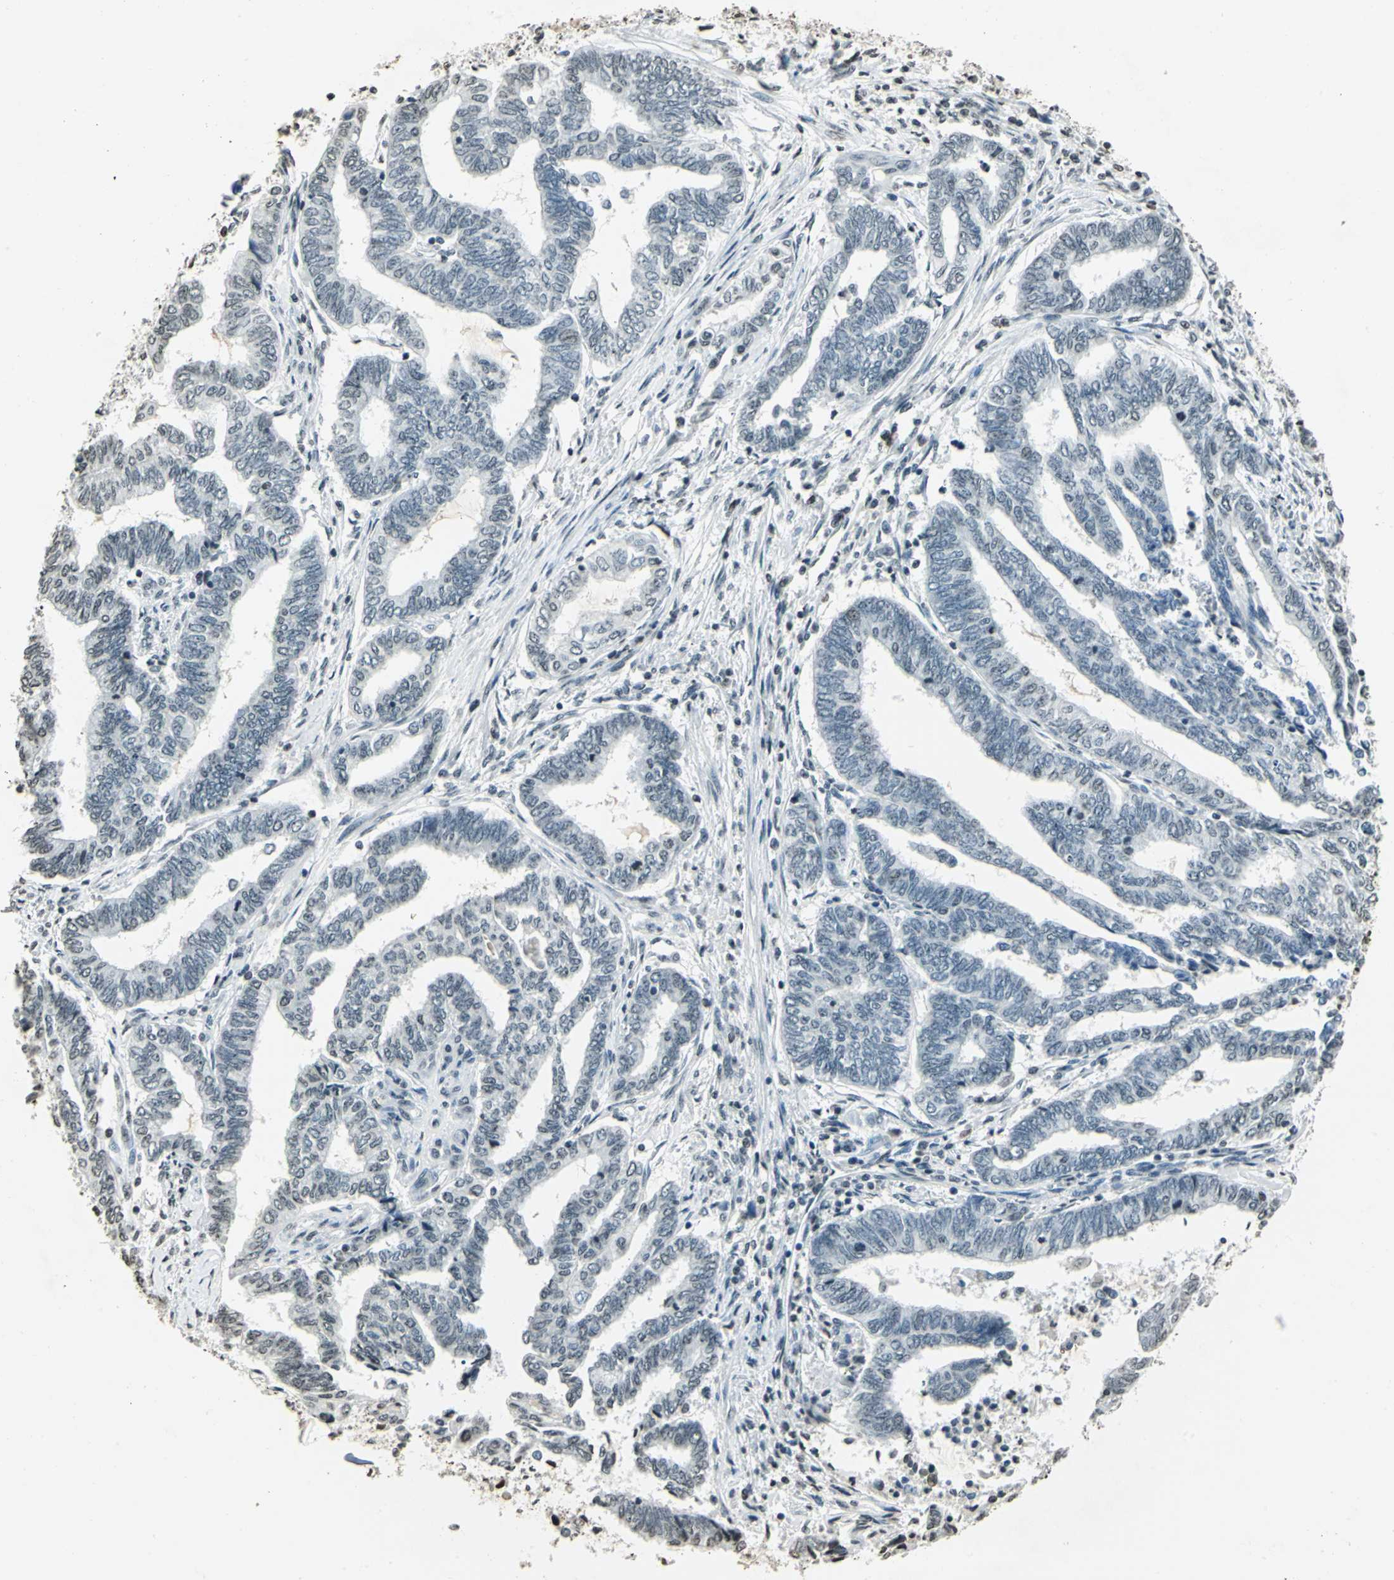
{"staining": {"intensity": "negative", "quantity": "none", "location": "none"}, "tissue": "endometrial cancer", "cell_type": "Tumor cells", "image_type": "cancer", "snomed": [{"axis": "morphology", "description": "Adenocarcinoma, NOS"}, {"axis": "topography", "description": "Uterus"}, {"axis": "topography", "description": "Endometrium"}], "caption": "Endometrial cancer stained for a protein using immunohistochemistry (IHC) exhibits no staining tumor cells.", "gene": "MCM4", "patient": {"sex": "female", "age": 70}}